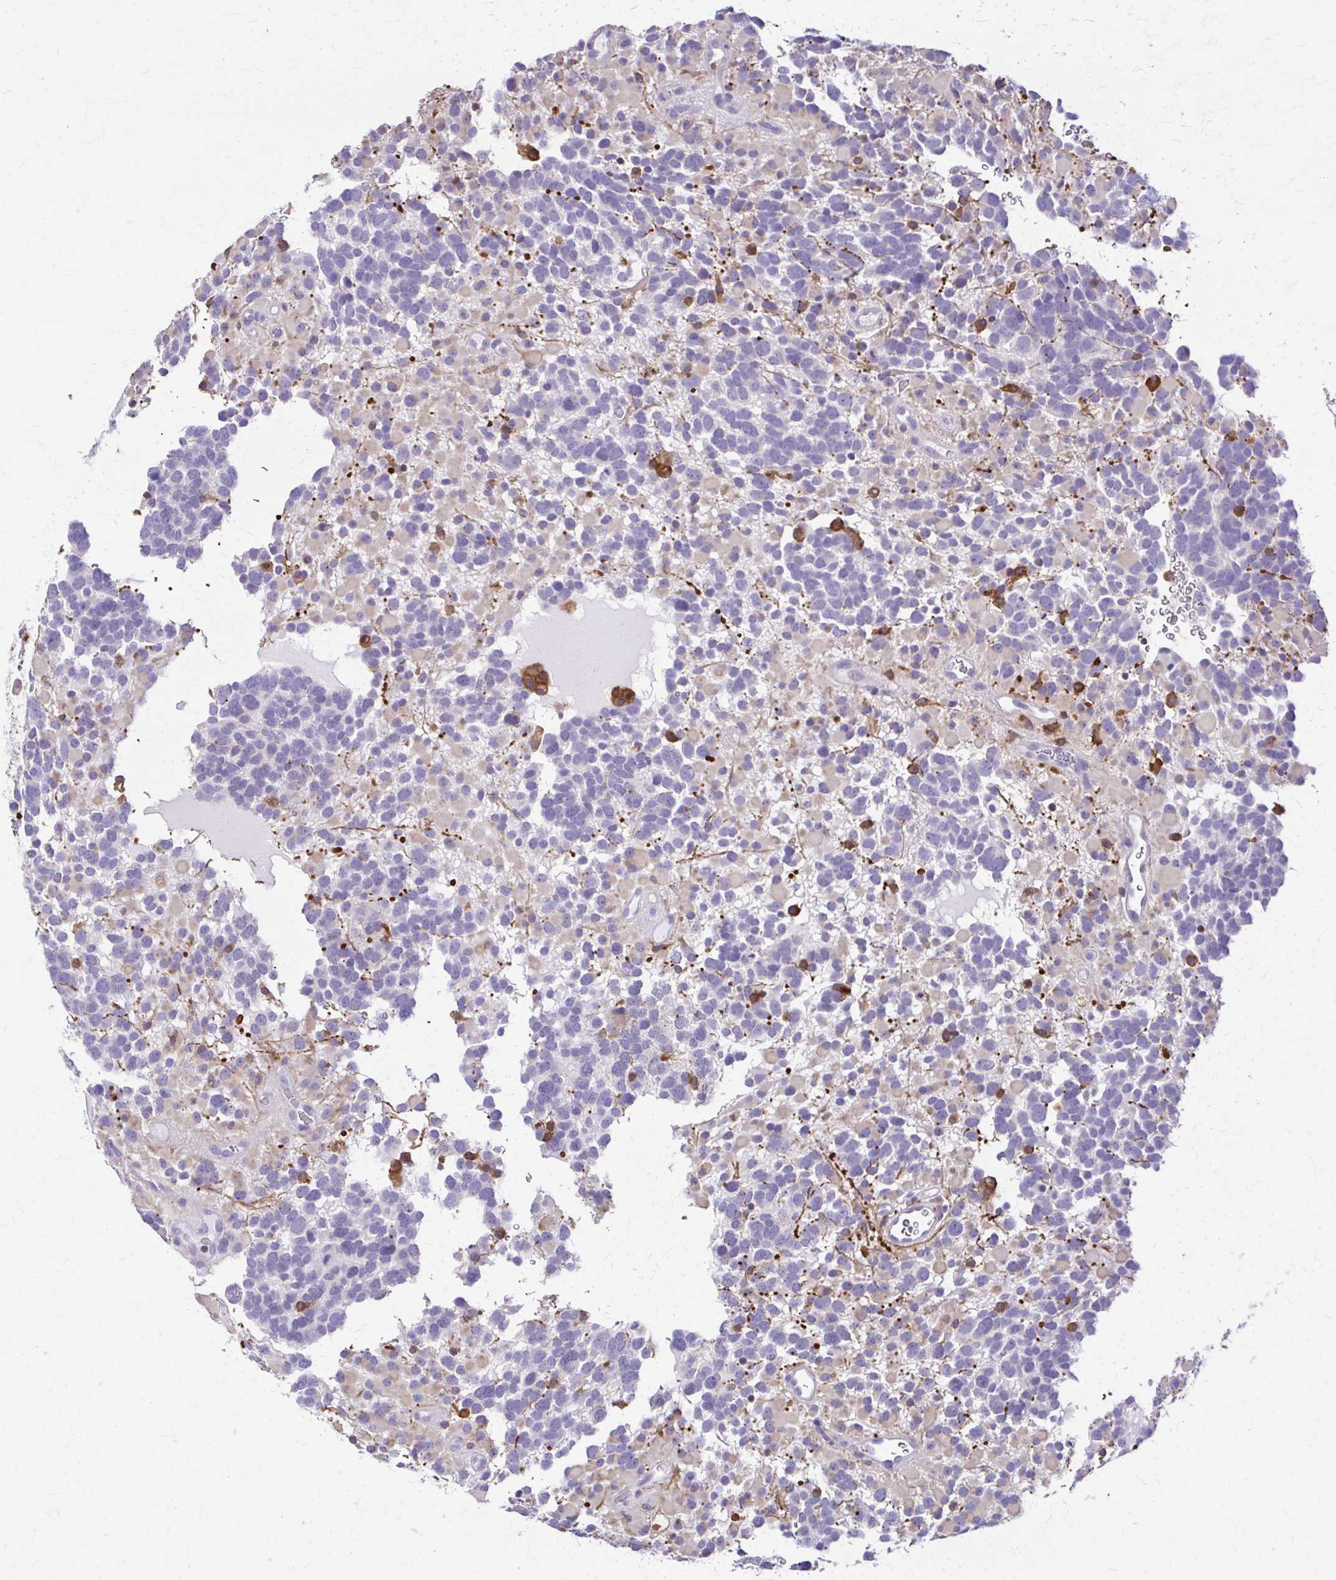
{"staining": {"intensity": "negative", "quantity": "none", "location": "none"}, "tissue": "glioma", "cell_type": "Tumor cells", "image_type": "cancer", "snomed": [{"axis": "morphology", "description": "Glioma, malignant, High grade"}, {"axis": "topography", "description": "Brain"}], "caption": "The IHC histopathology image has no significant staining in tumor cells of glioma tissue. (Brightfield microscopy of DAB (3,3'-diaminobenzidine) immunohistochemistry (IHC) at high magnification).", "gene": "PIK3AP1", "patient": {"sex": "female", "age": 40}}